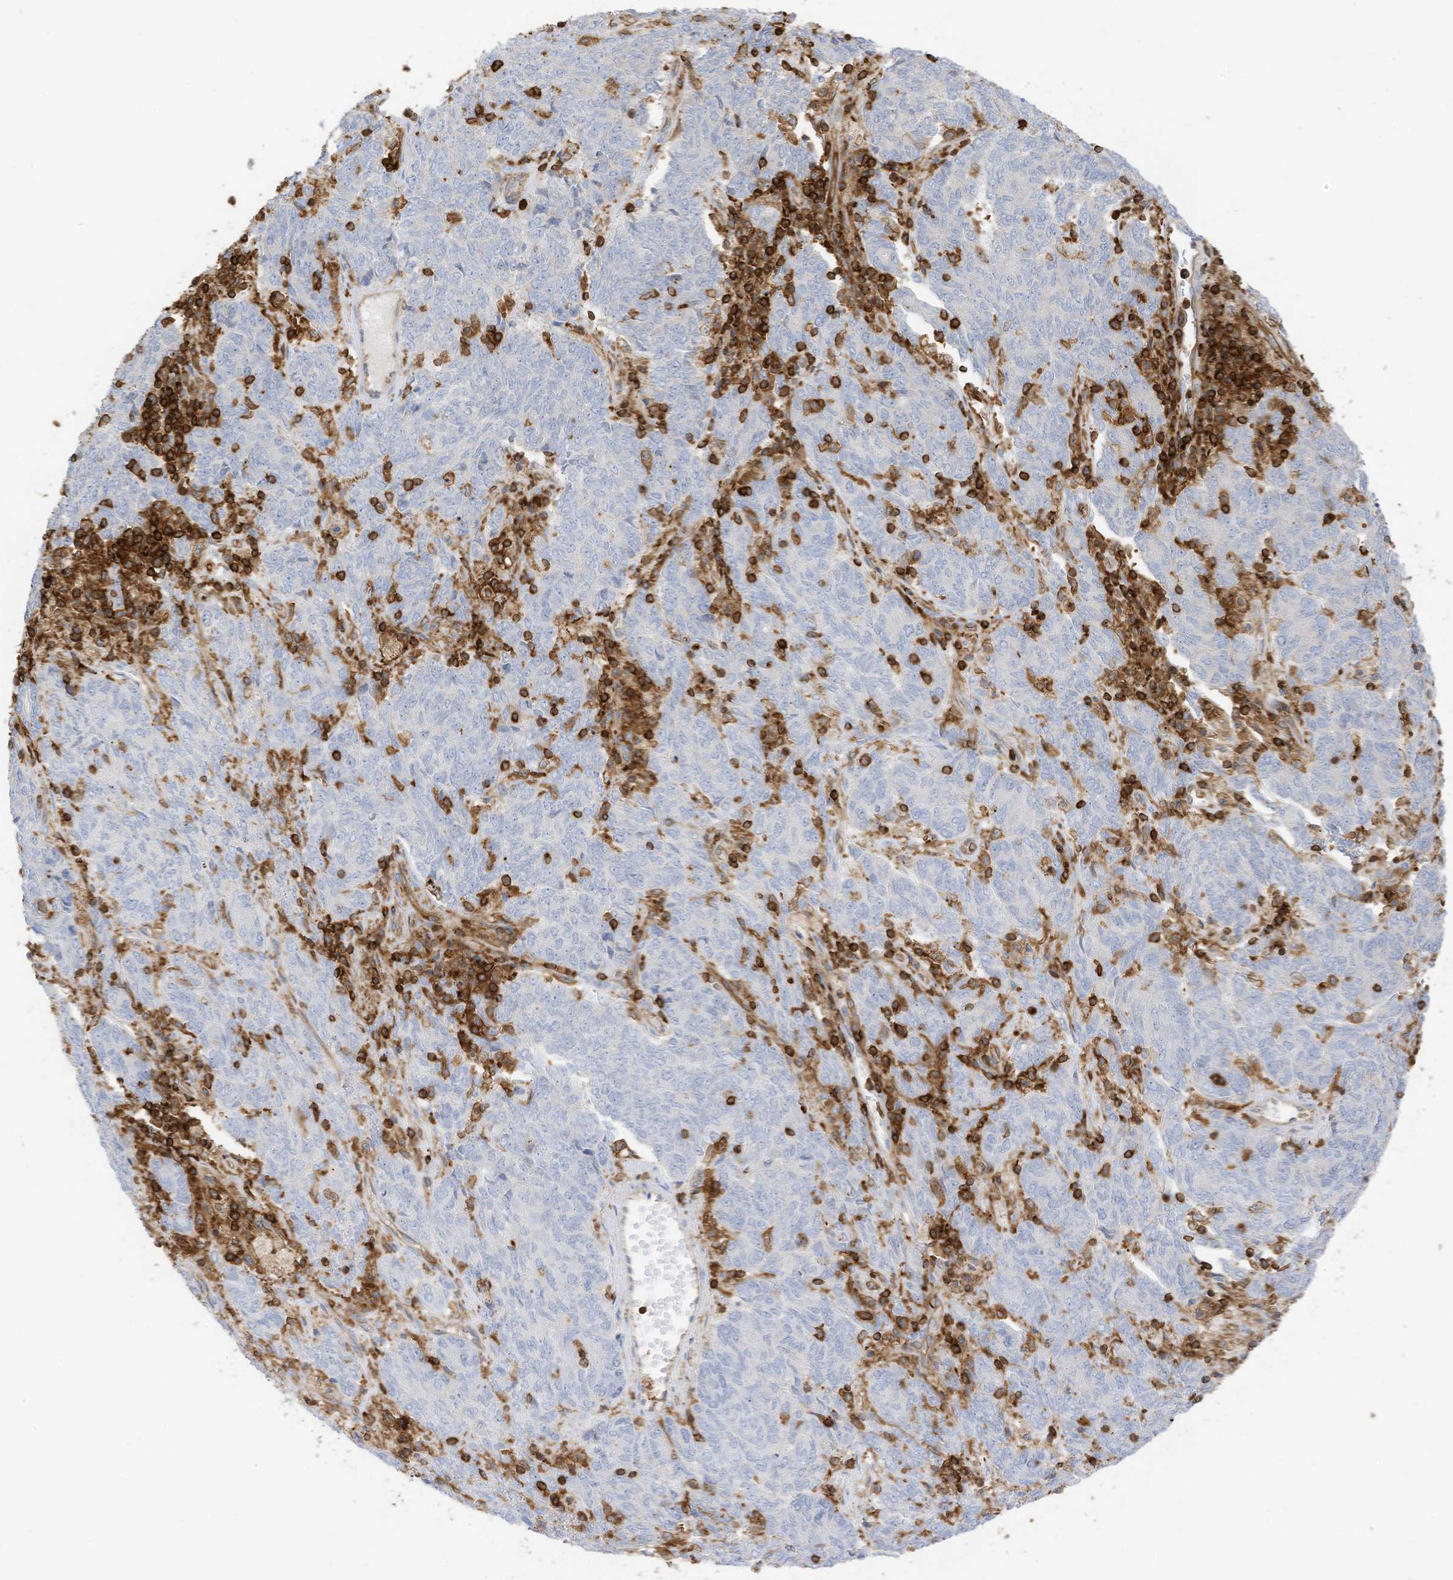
{"staining": {"intensity": "negative", "quantity": "none", "location": "none"}, "tissue": "endometrial cancer", "cell_type": "Tumor cells", "image_type": "cancer", "snomed": [{"axis": "morphology", "description": "Adenocarcinoma, NOS"}, {"axis": "topography", "description": "Endometrium"}], "caption": "Human endometrial cancer stained for a protein using immunohistochemistry (IHC) reveals no staining in tumor cells.", "gene": "ARHGAP25", "patient": {"sex": "female", "age": 80}}